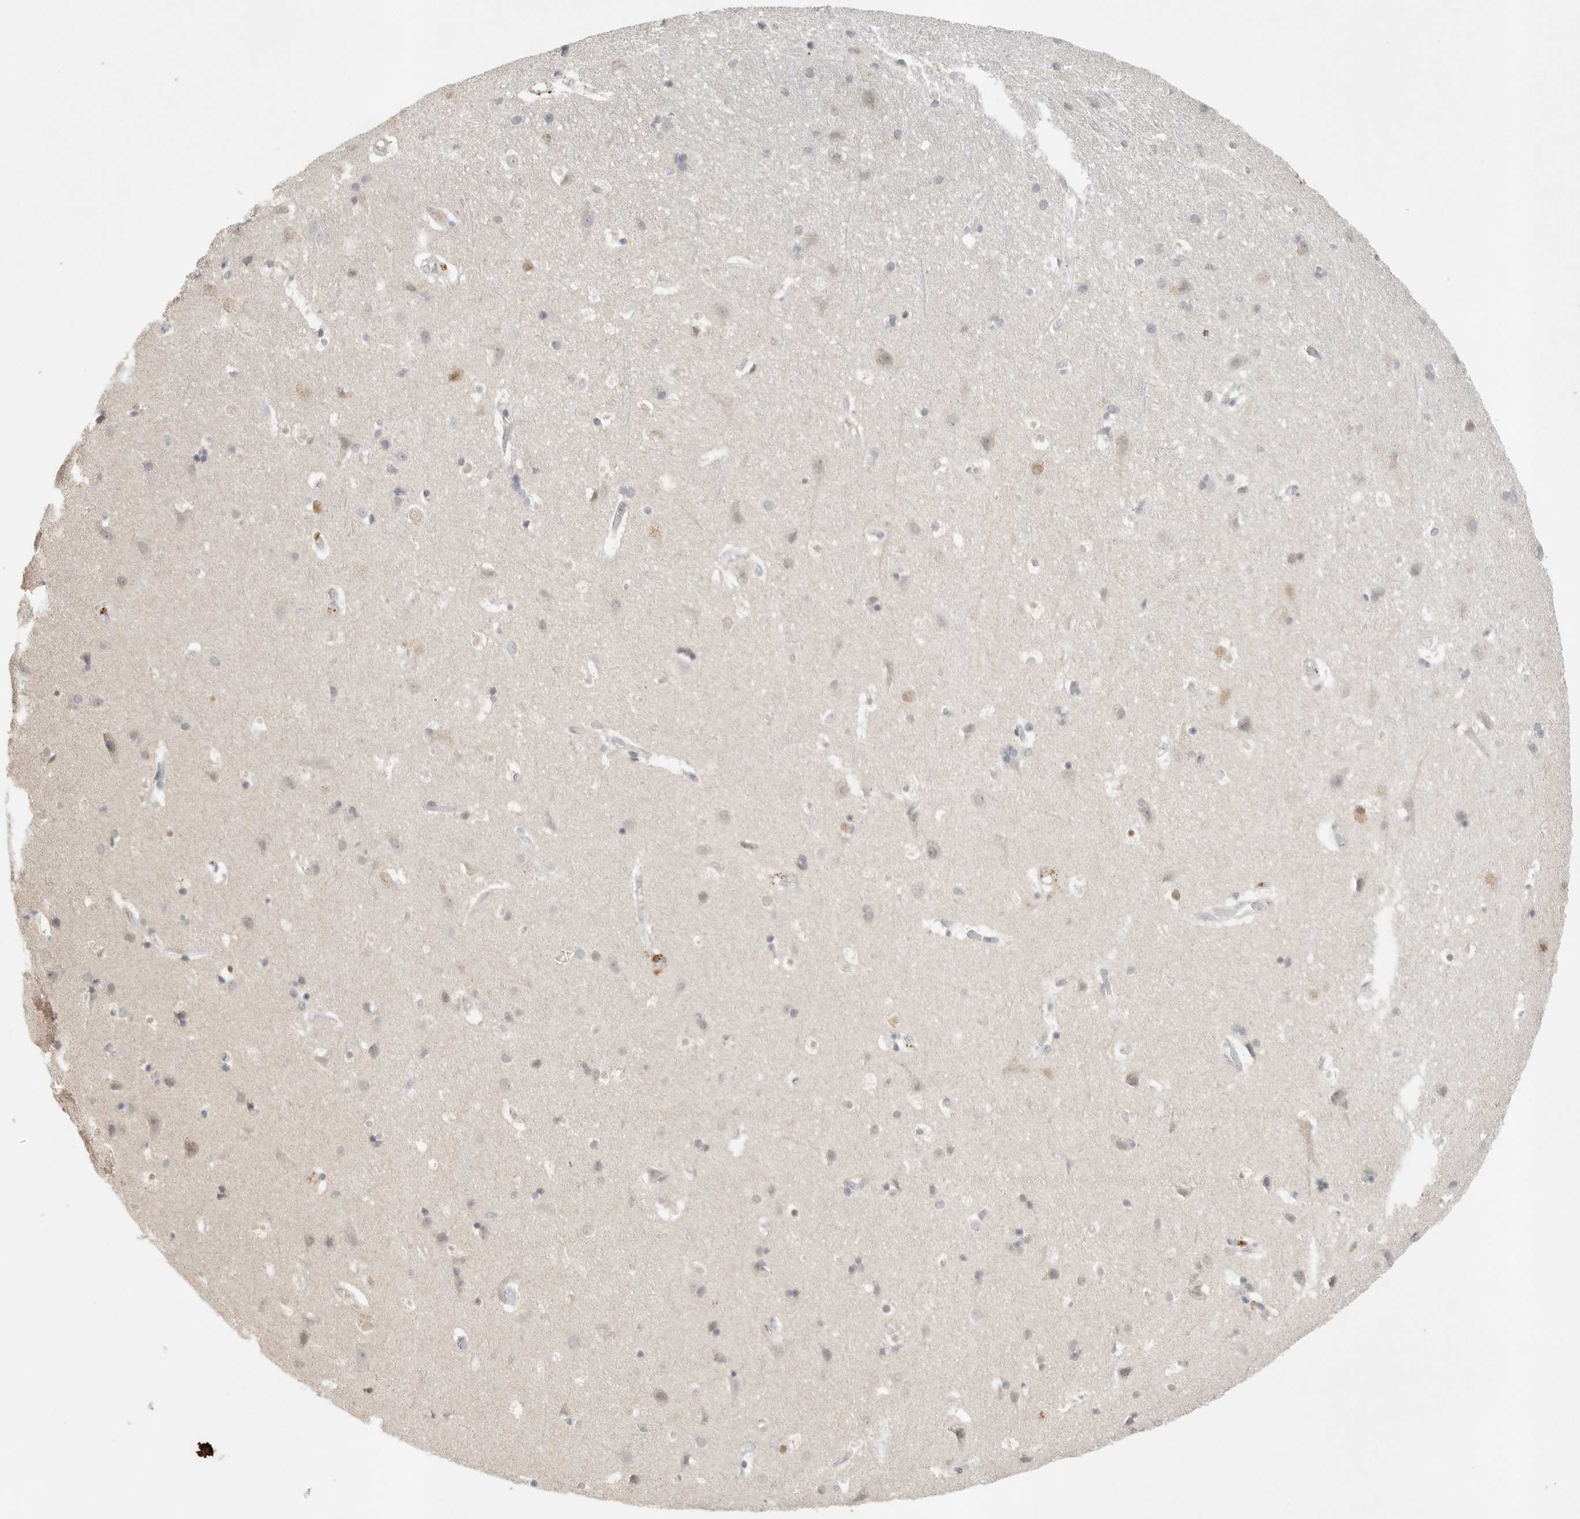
{"staining": {"intensity": "negative", "quantity": "none", "location": "none"}, "tissue": "cerebral cortex", "cell_type": "Endothelial cells", "image_type": "normal", "snomed": [{"axis": "morphology", "description": "Normal tissue, NOS"}, {"axis": "topography", "description": "Cerebral cortex"}], "caption": "Endothelial cells are negative for brown protein staining in benign cerebral cortex. The staining is performed using DAB (3,3'-diaminobenzidine) brown chromogen with nuclei counter-stained in using hematoxylin.", "gene": "SLC25A36", "patient": {"sex": "male", "age": 54}}